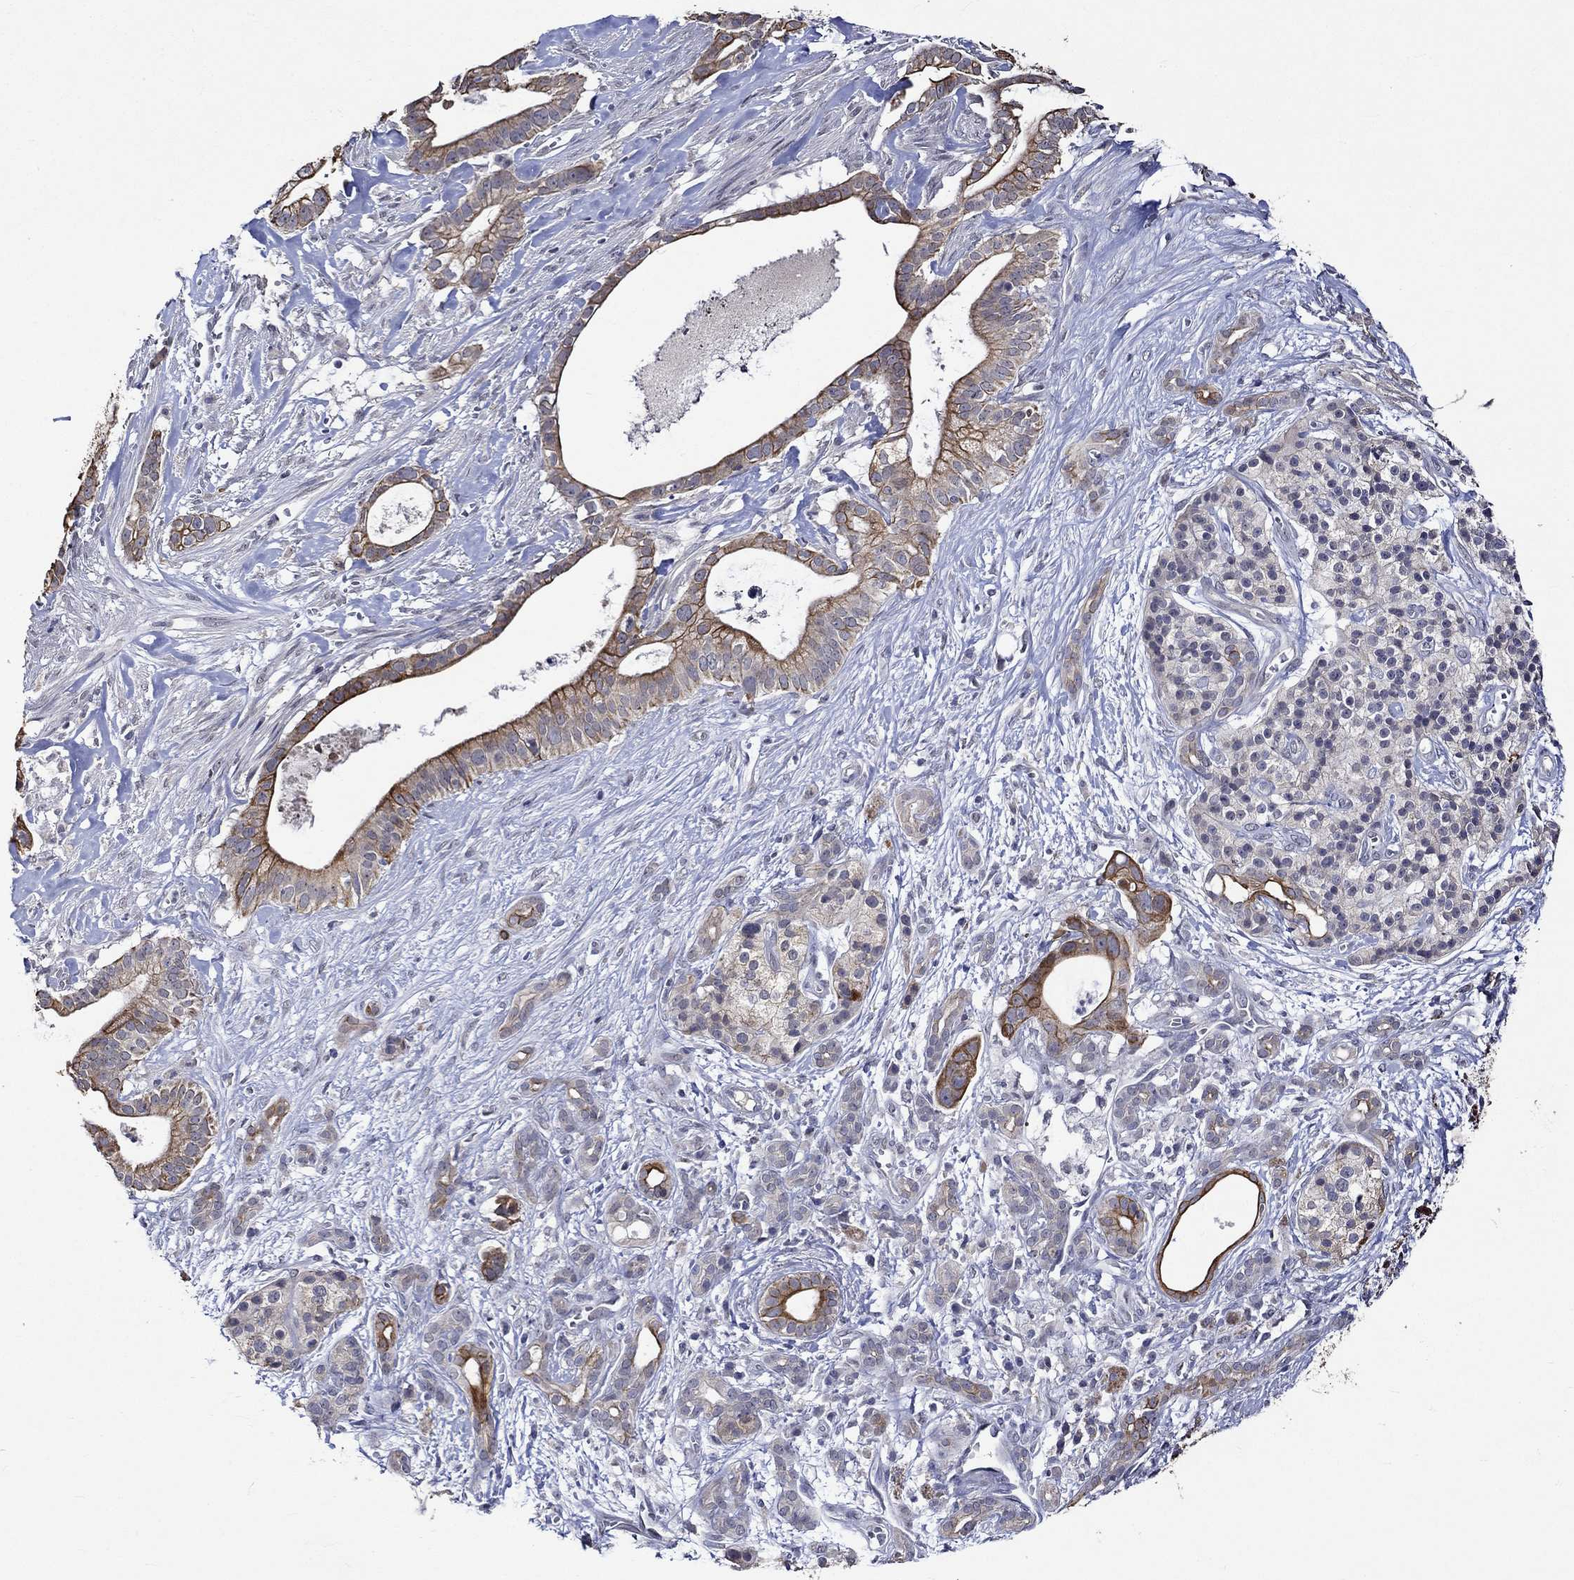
{"staining": {"intensity": "strong", "quantity": "<25%", "location": "cytoplasmic/membranous"}, "tissue": "pancreatic cancer", "cell_type": "Tumor cells", "image_type": "cancer", "snomed": [{"axis": "morphology", "description": "Adenocarcinoma, NOS"}, {"axis": "topography", "description": "Pancreas"}], "caption": "Protein staining of adenocarcinoma (pancreatic) tissue displays strong cytoplasmic/membranous expression in about <25% of tumor cells.", "gene": "DDX3Y", "patient": {"sex": "male", "age": 61}}